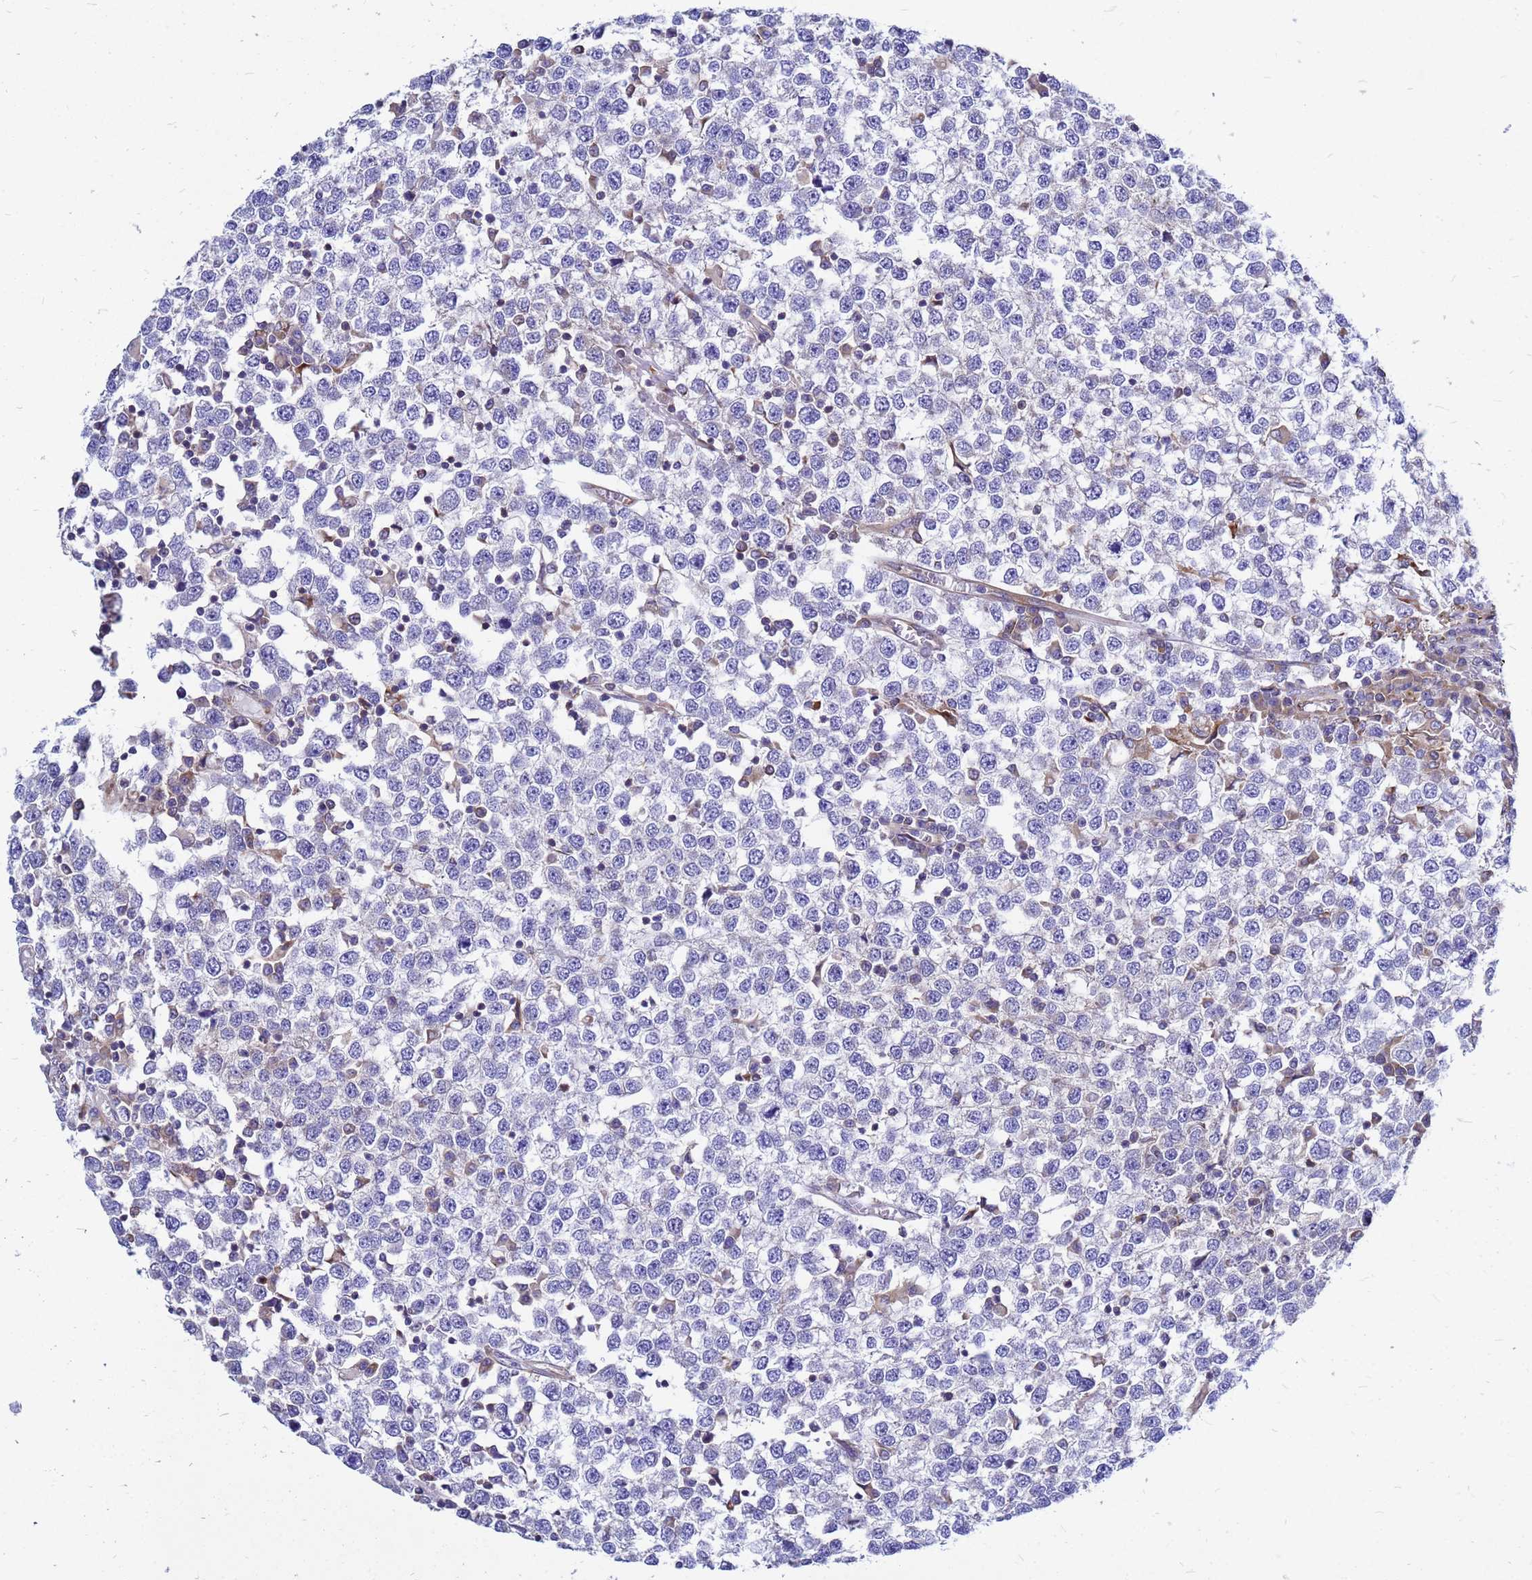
{"staining": {"intensity": "negative", "quantity": "none", "location": "none"}, "tissue": "testis cancer", "cell_type": "Tumor cells", "image_type": "cancer", "snomed": [{"axis": "morphology", "description": "Seminoma, NOS"}, {"axis": "topography", "description": "Testis"}], "caption": "This is an IHC histopathology image of human seminoma (testis). There is no positivity in tumor cells.", "gene": "FHIP1A", "patient": {"sex": "male", "age": 65}}